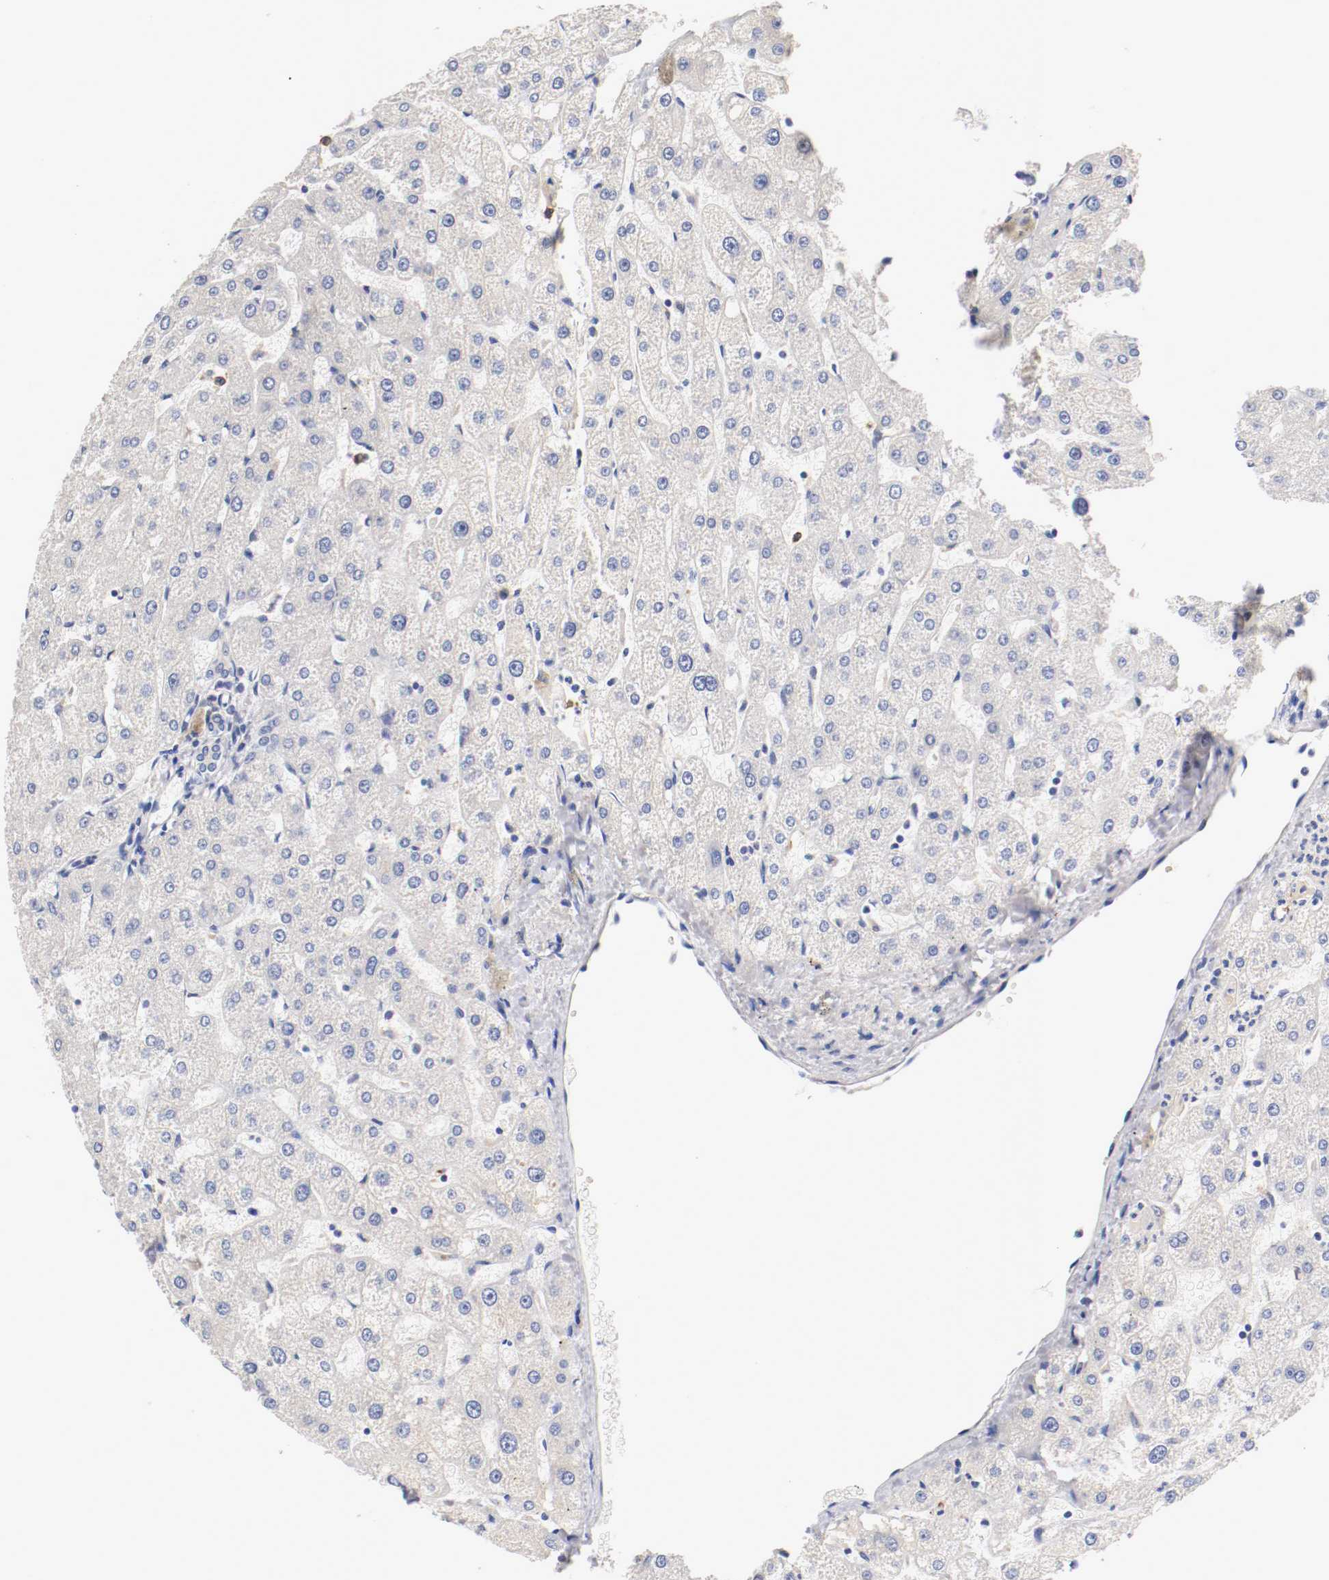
{"staining": {"intensity": "negative", "quantity": "none", "location": "none"}, "tissue": "liver", "cell_type": "Cholangiocytes", "image_type": "normal", "snomed": [{"axis": "morphology", "description": "Normal tissue, NOS"}, {"axis": "topography", "description": "Liver"}], "caption": "Immunohistochemistry (IHC) of benign liver demonstrates no staining in cholangiocytes.", "gene": "CEBPE", "patient": {"sex": "male", "age": 67}}